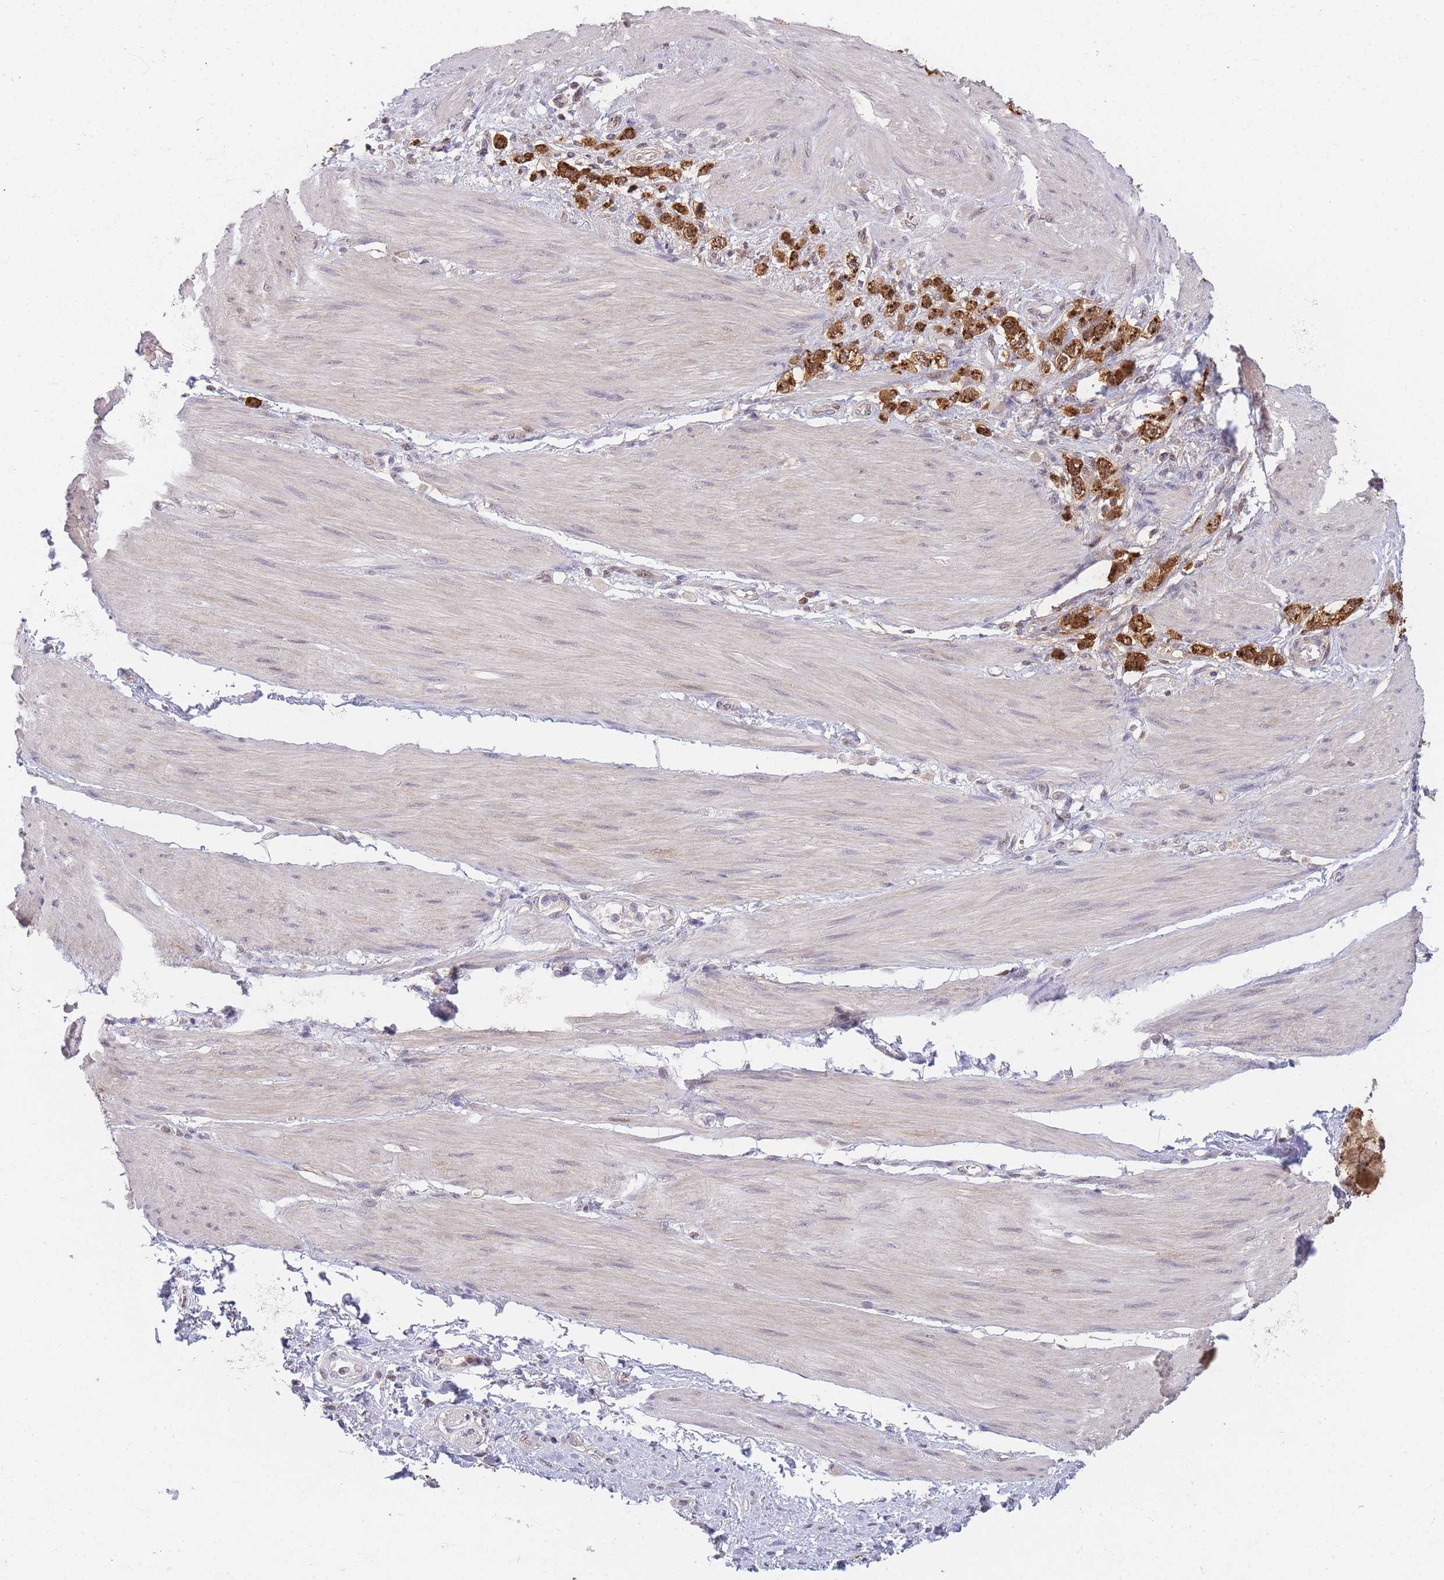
{"staining": {"intensity": "strong", "quantity": ">75%", "location": "cytoplasmic/membranous"}, "tissue": "stomach cancer", "cell_type": "Tumor cells", "image_type": "cancer", "snomed": [{"axis": "morphology", "description": "Adenocarcinoma, NOS"}, {"axis": "topography", "description": "Stomach"}], "caption": "Immunohistochemical staining of stomach cancer (adenocarcinoma) demonstrates high levels of strong cytoplasmic/membranous expression in approximately >75% of tumor cells.", "gene": "MRI1", "patient": {"sex": "female", "age": 65}}